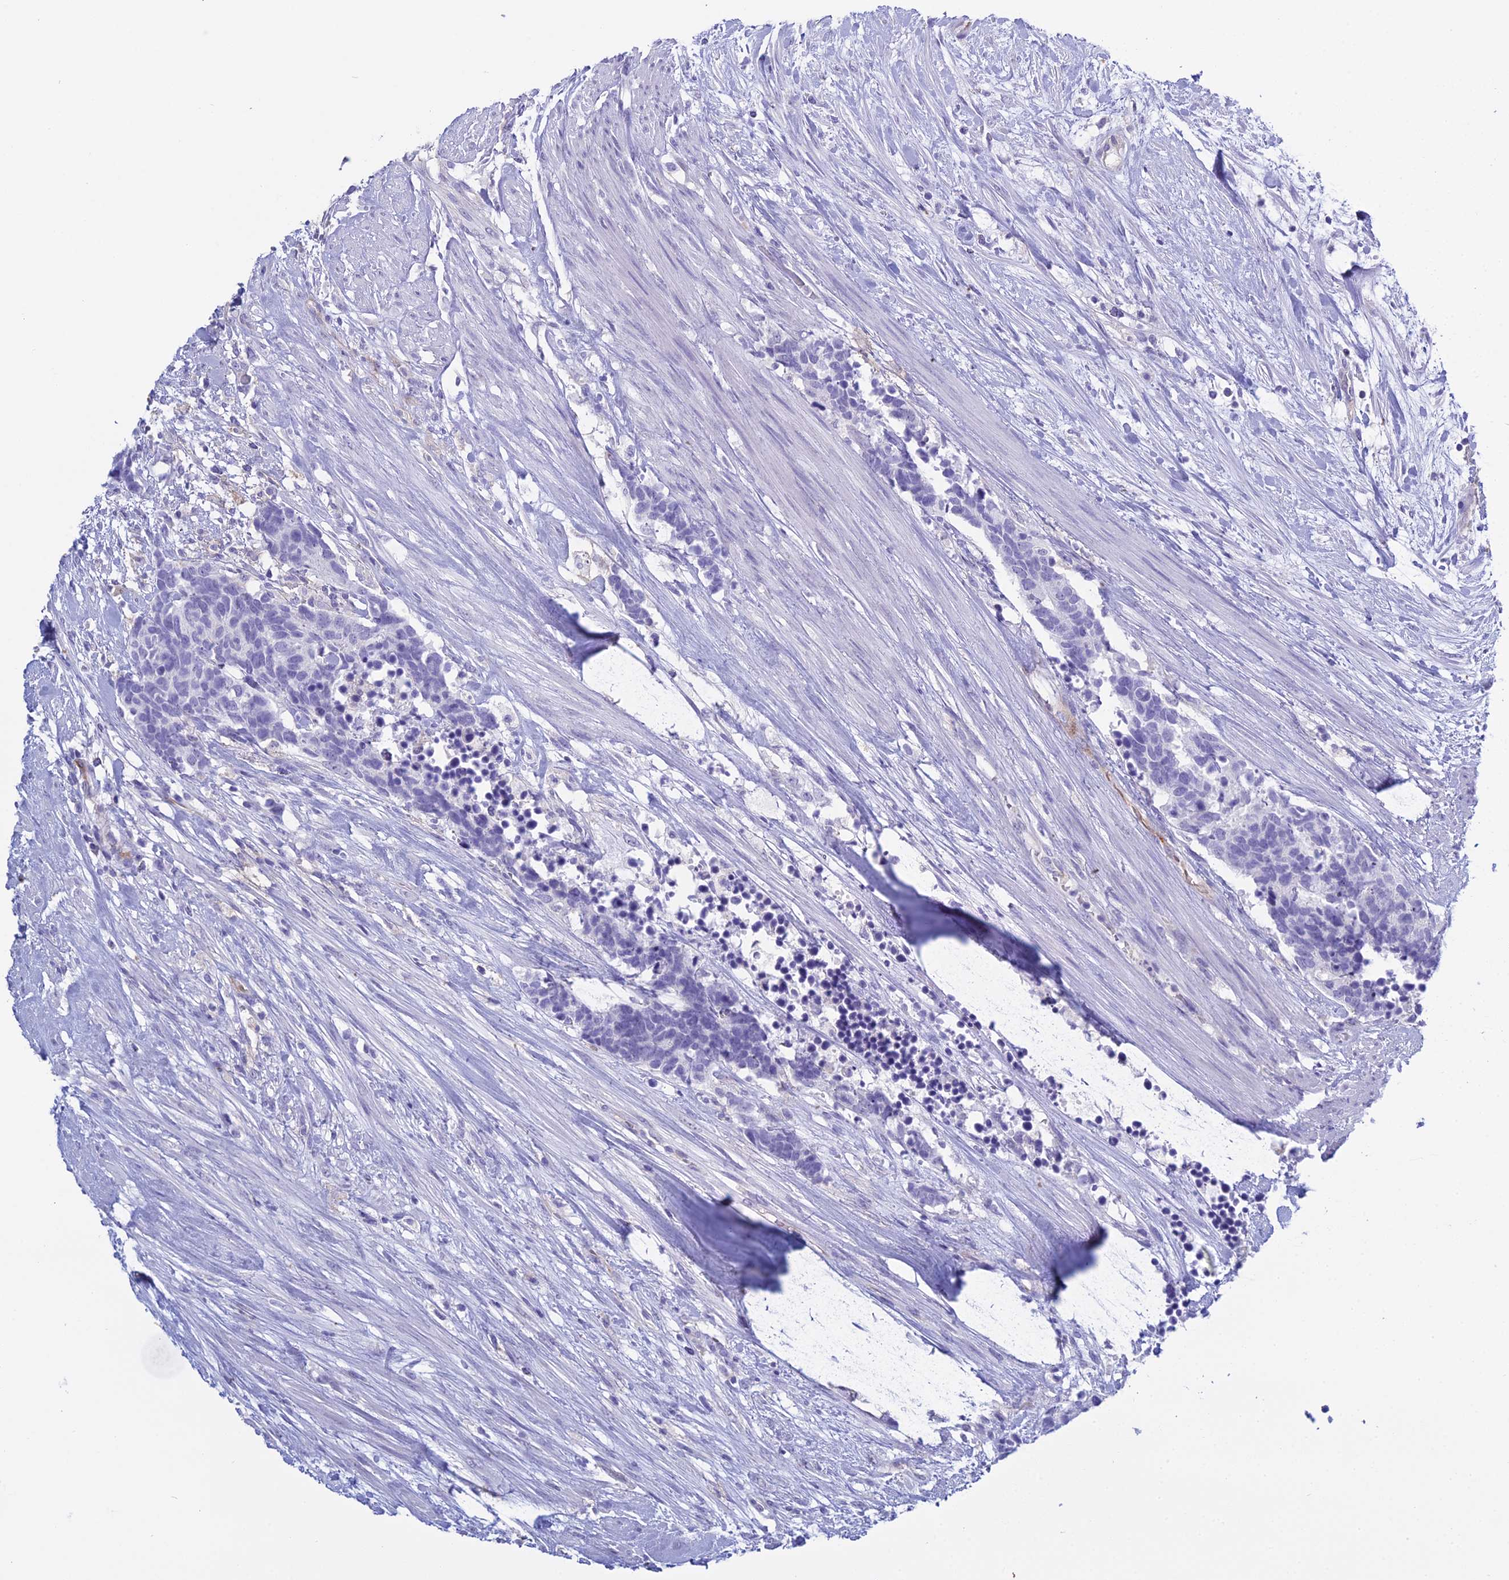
{"staining": {"intensity": "negative", "quantity": "none", "location": "none"}, "tissue": "carcinoid", "cell_type": "Tumor cells", "image_type": "cancer", "snomed": [{"axis": "morphology", "description": "Carcinoma, NOS"}, {"axis": "morphology", "description": "Carcinoid, malignant, NOS"}, {"axis": "topography", "description": "Prostate"}], "caption": "The photomicrograph demonstrates no staining of tumor cells in carcinoid.", "gene": "ACE", "patient": {"sex": "male", "age": 57}}